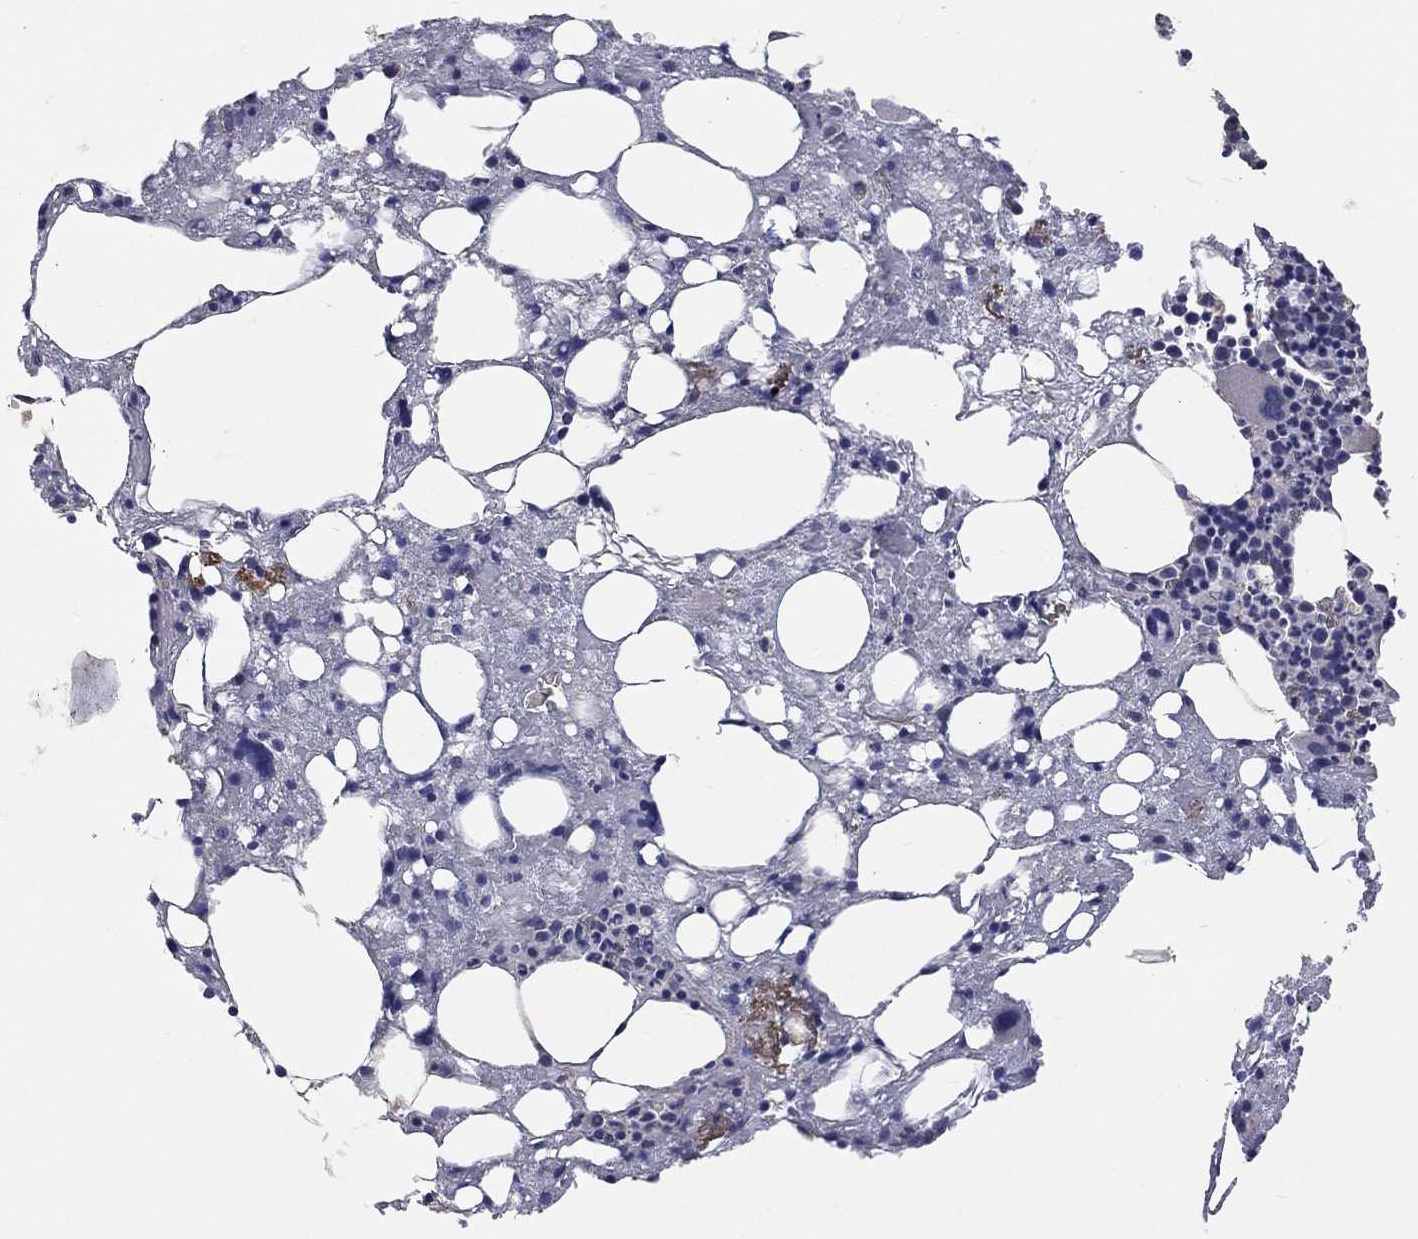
{"staining": {"intensity": "negative", "quantity": "none", "location": "none"}, "tissue": "bone marrow", "cell_type": "Hematopoietic cells", "image_type": "normal", "snomed": [{"axis": "morphology", "description": "Normal tissue, NOS"}, {"axis": "topography", "description": "Bone marrow"}], "caption": "A histopathology image of bone marrow stained for a protein exhibits no brown staining in hematopoietic cells. (Brightfield microscopy of DAB (3,3'-diaminobenzidine) IHC at high magnification).", "gene": "CROCC", "patient": {"sex": "female", "age": 54}}